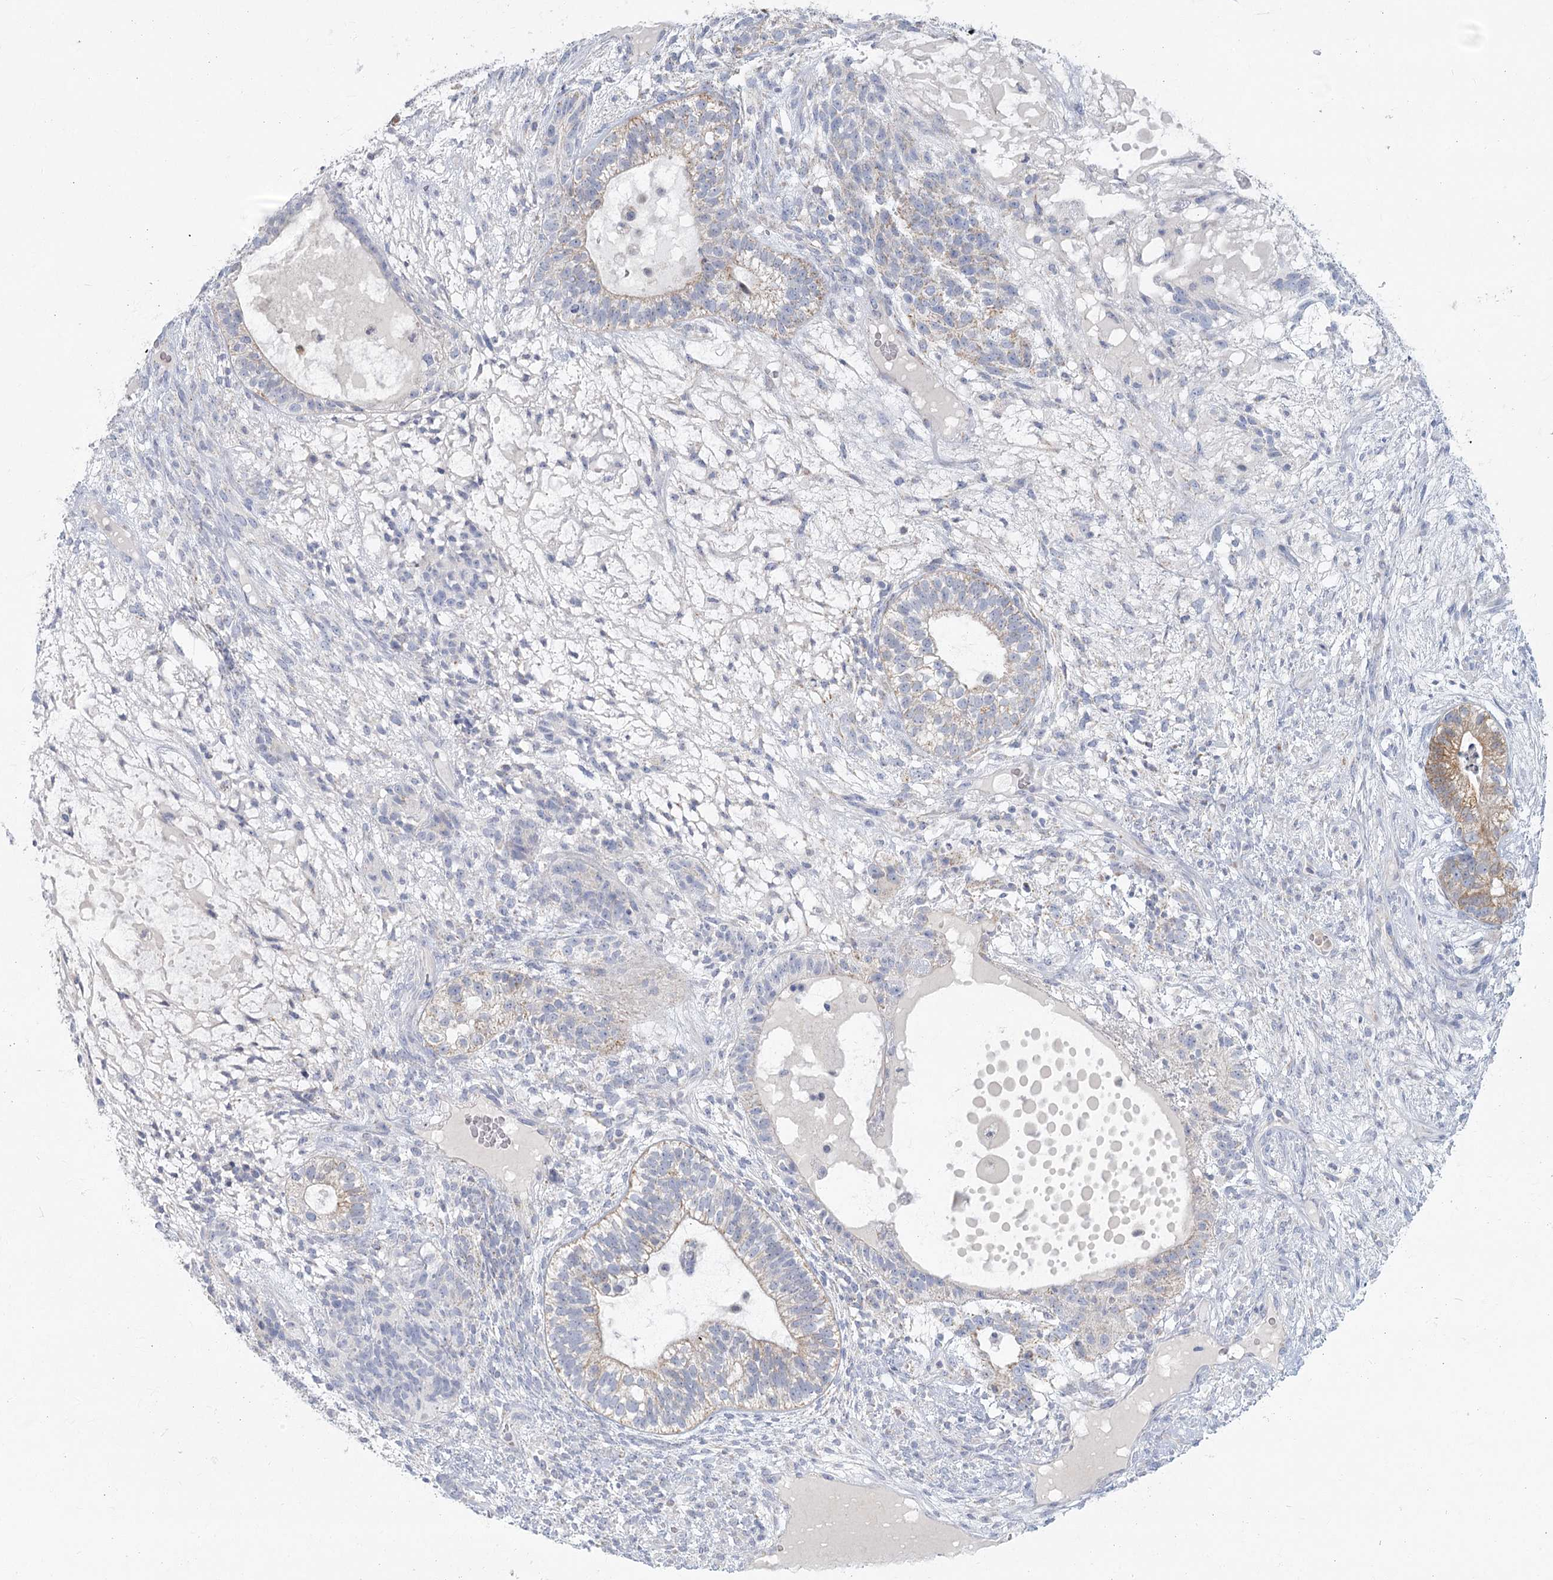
{"staining": {"intensity": "moderate", "quantity": "<25%", "location": "cytoplasmic/membranous"}, "tissue": "testis cancer", "cell_type": "Tumor cells", "image_type": "cancer", "snomed": [{"axis": "morphology", "description": "Seminoma, NOS"}, {"axis": "morphology", "description": "Carcinoma, Embryonal, NOS"}, {"axis": "topography", "description": "Testis"}], "caption": "There is low levels of moderate cytoplasmic/membranous staining in tumor cells of testis seminoma, as demonstrated by immunohistochemical staining (brown color).", "gene": "FAM110C", "patient": {"sex": "male", "age": 28}}